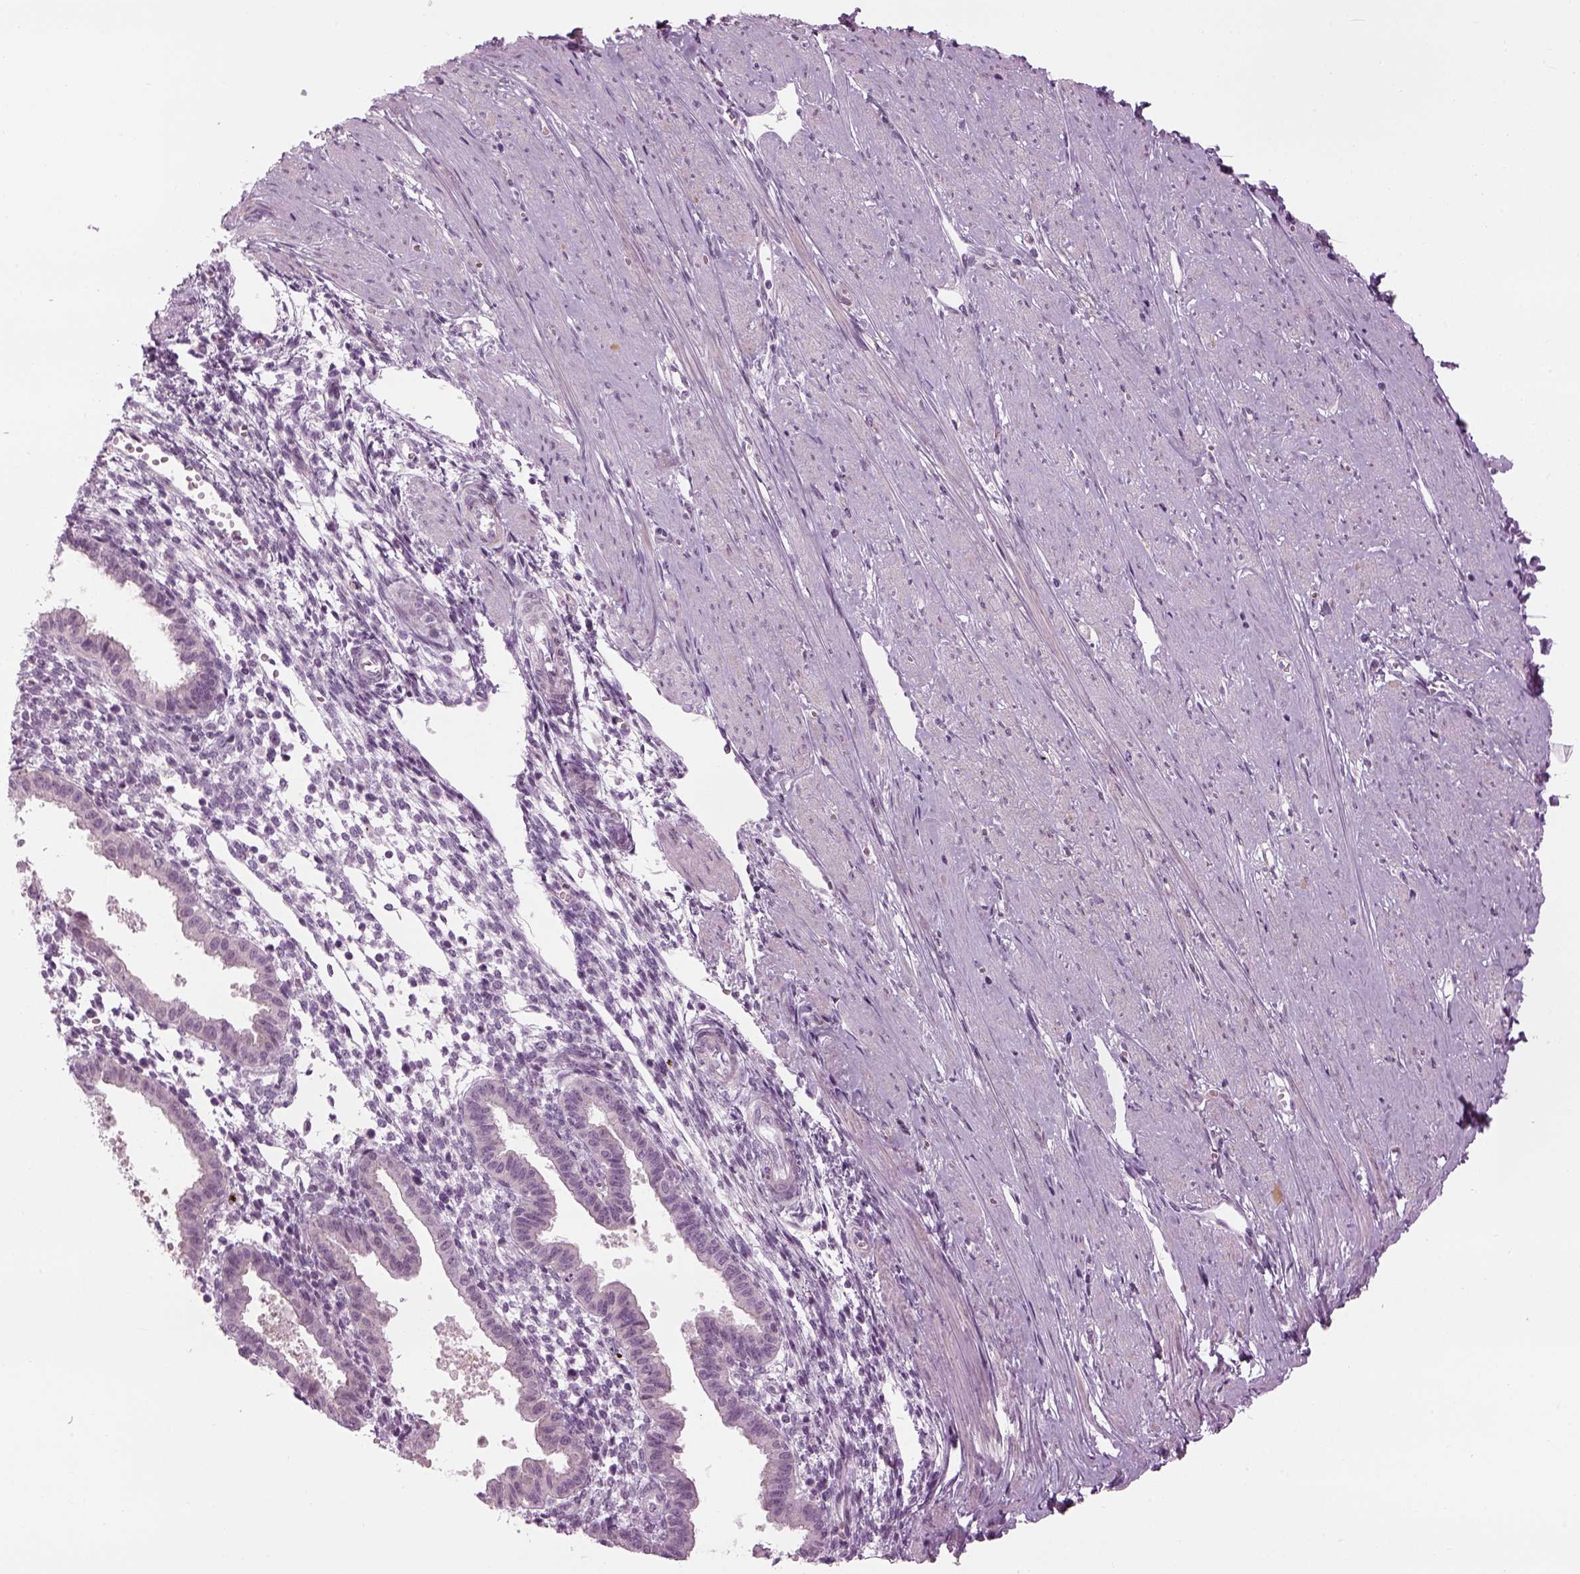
{"staining": {"intensity": "negative", "quantity": "none", "location": "none"}, "tissue": "endometrium", "cell_type": "Cells in endometrial stroma", "image_type": "normal", "snomed": [{"axis": "morphology", "description": "Normal tissue, NOS"}, {"axis": "topography", "description": "Endometrium"}], "caption": "A high-resolution image shows immunohistochemistry staining of unremarkable endometrium, which exhibits no significant positivity in cells in endometrial stroma.", "gene": "LRRIQ3", "patient": {"sex": "female", "age": 37}}